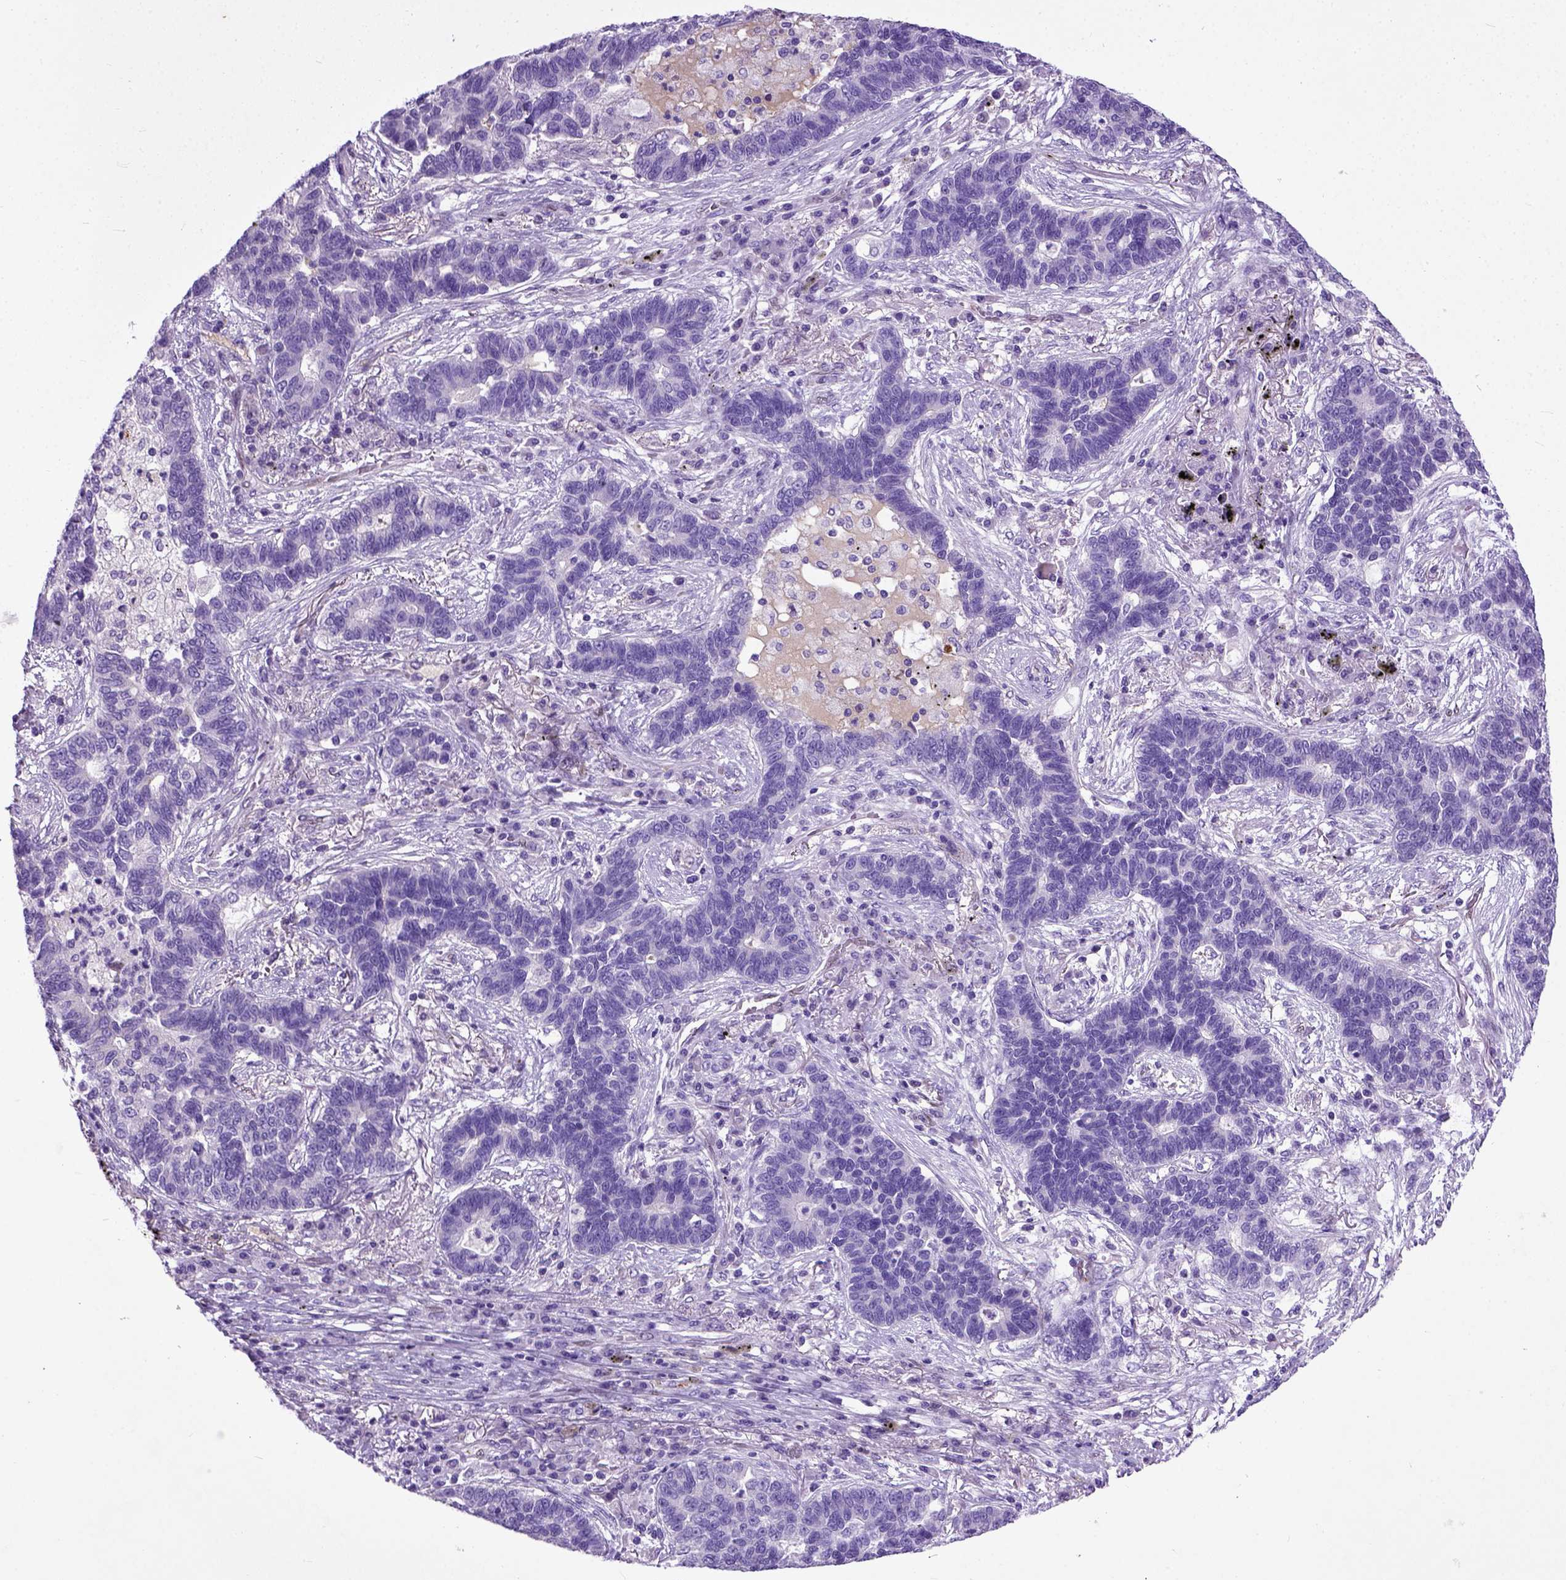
{"staining": {"intensity": "negative", "quantity": "none", "location": "none"}, "tissue": "lung cancer", "cell_type": "Tumor cells", "image_type": "cancer", "snomed": [{"axis": "morphology", "description": "Adenocarcinoma, NOS"}, {"axis": "topography", "description": "Lung"}], "caption": "Human lung cancer stained for a protein using IHC shows no positivity in tumor cells.", "gene": "ADAMTS8", "patient": {"sex": "female", "age": 57}}